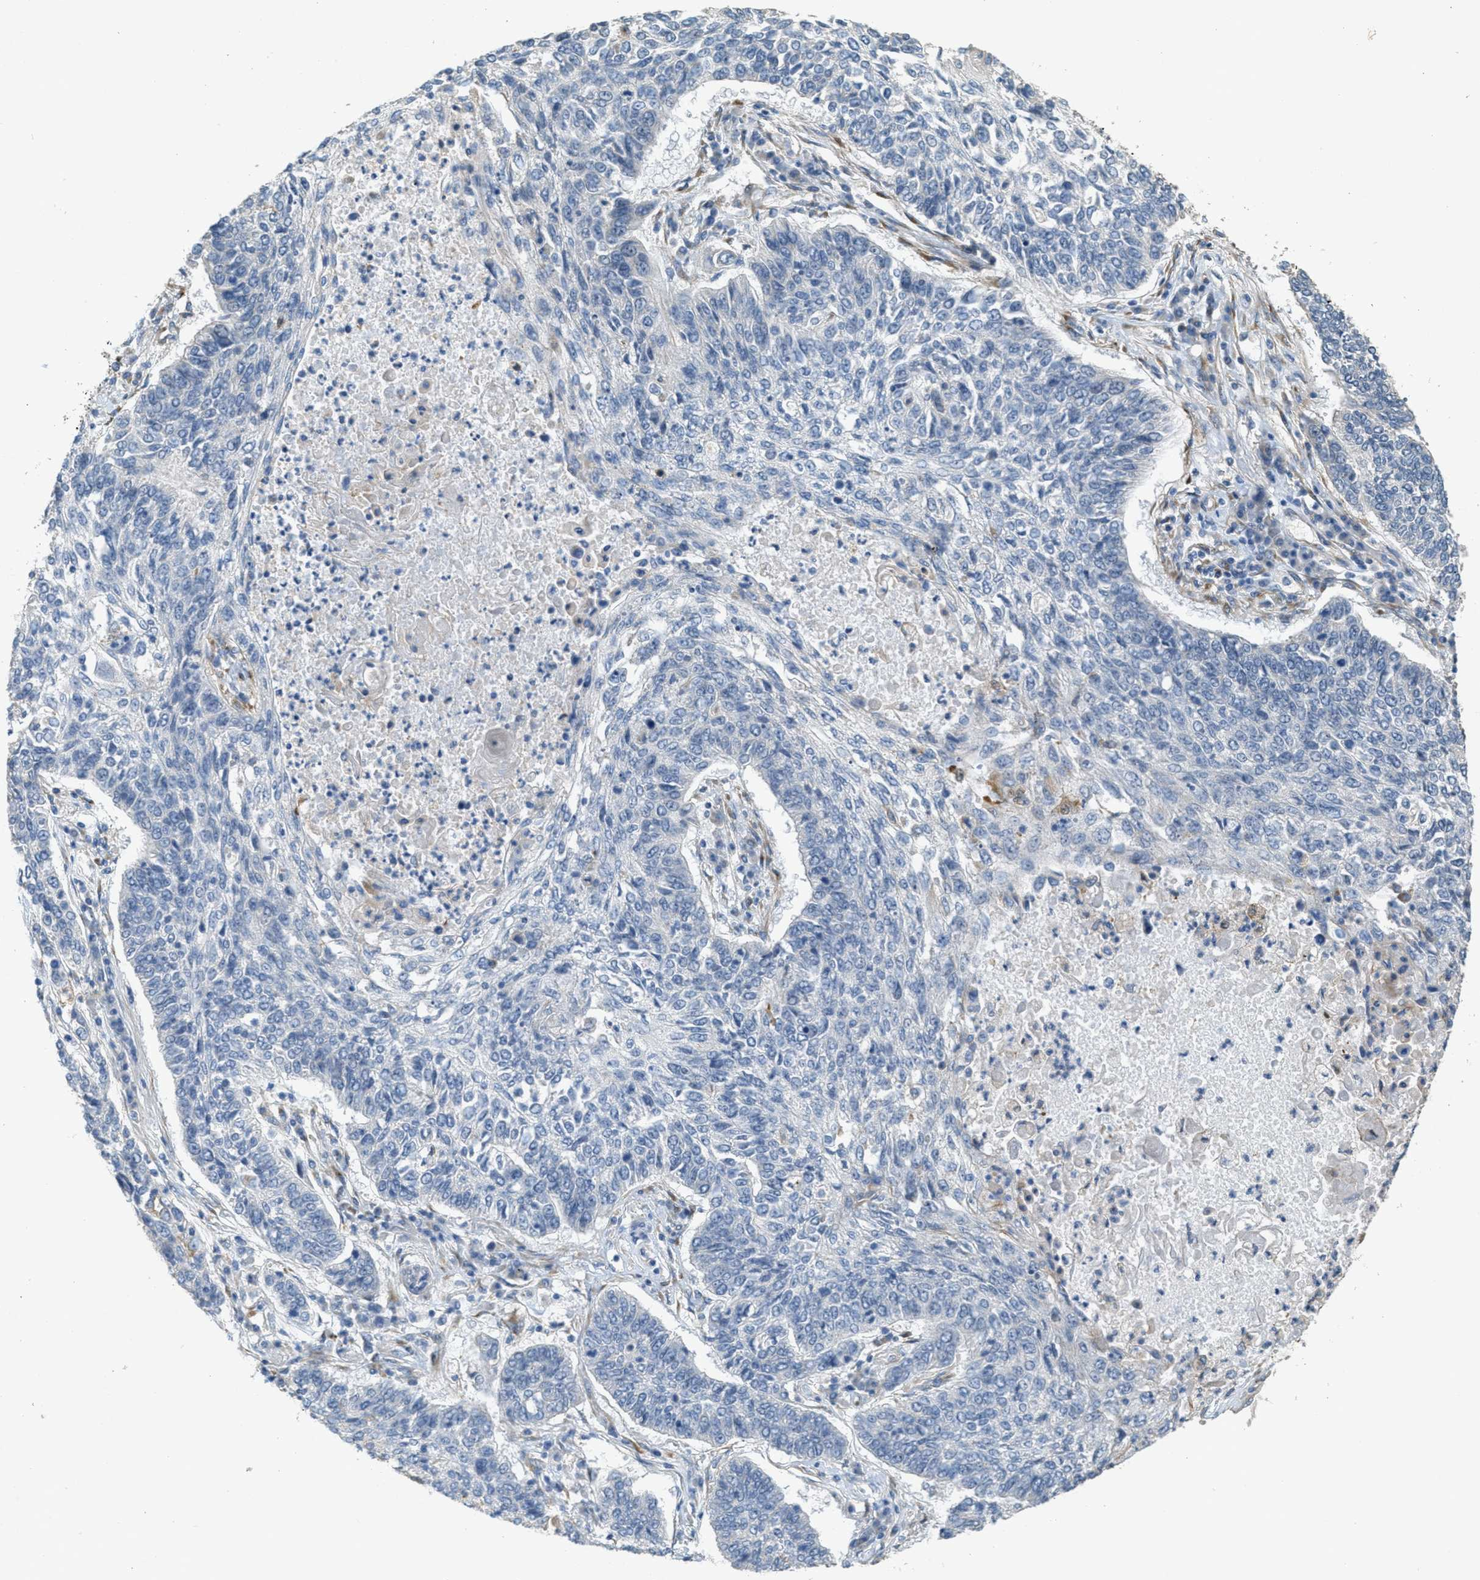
{"staining": {"intensity": "negative", "quantity": "none", "location": "none"}, "tissue": "lung cancer", "cell_type": "Tumor cells", "image_type": "cancer", "snomed": [{"axis": "morphology", "description": "Normal tissue, NOS"}, {"axis": "morphology", "description": "Squamous cell carcinoma, NOS"}, {"axis": "topography", "description": "Cartilage tissue"}, {"axis": "topography", "description": "Bronchus"}, {"axis": "topography", "description": "Lung"}], "caption": "Tumor cells are negative for protein expression in human lung cancer (squamous cell carcinoma). (IHC, brightfield microscopy, high magnification).", "gene": "ADCY5", "patient": {"sex": "female", "age": 49}}